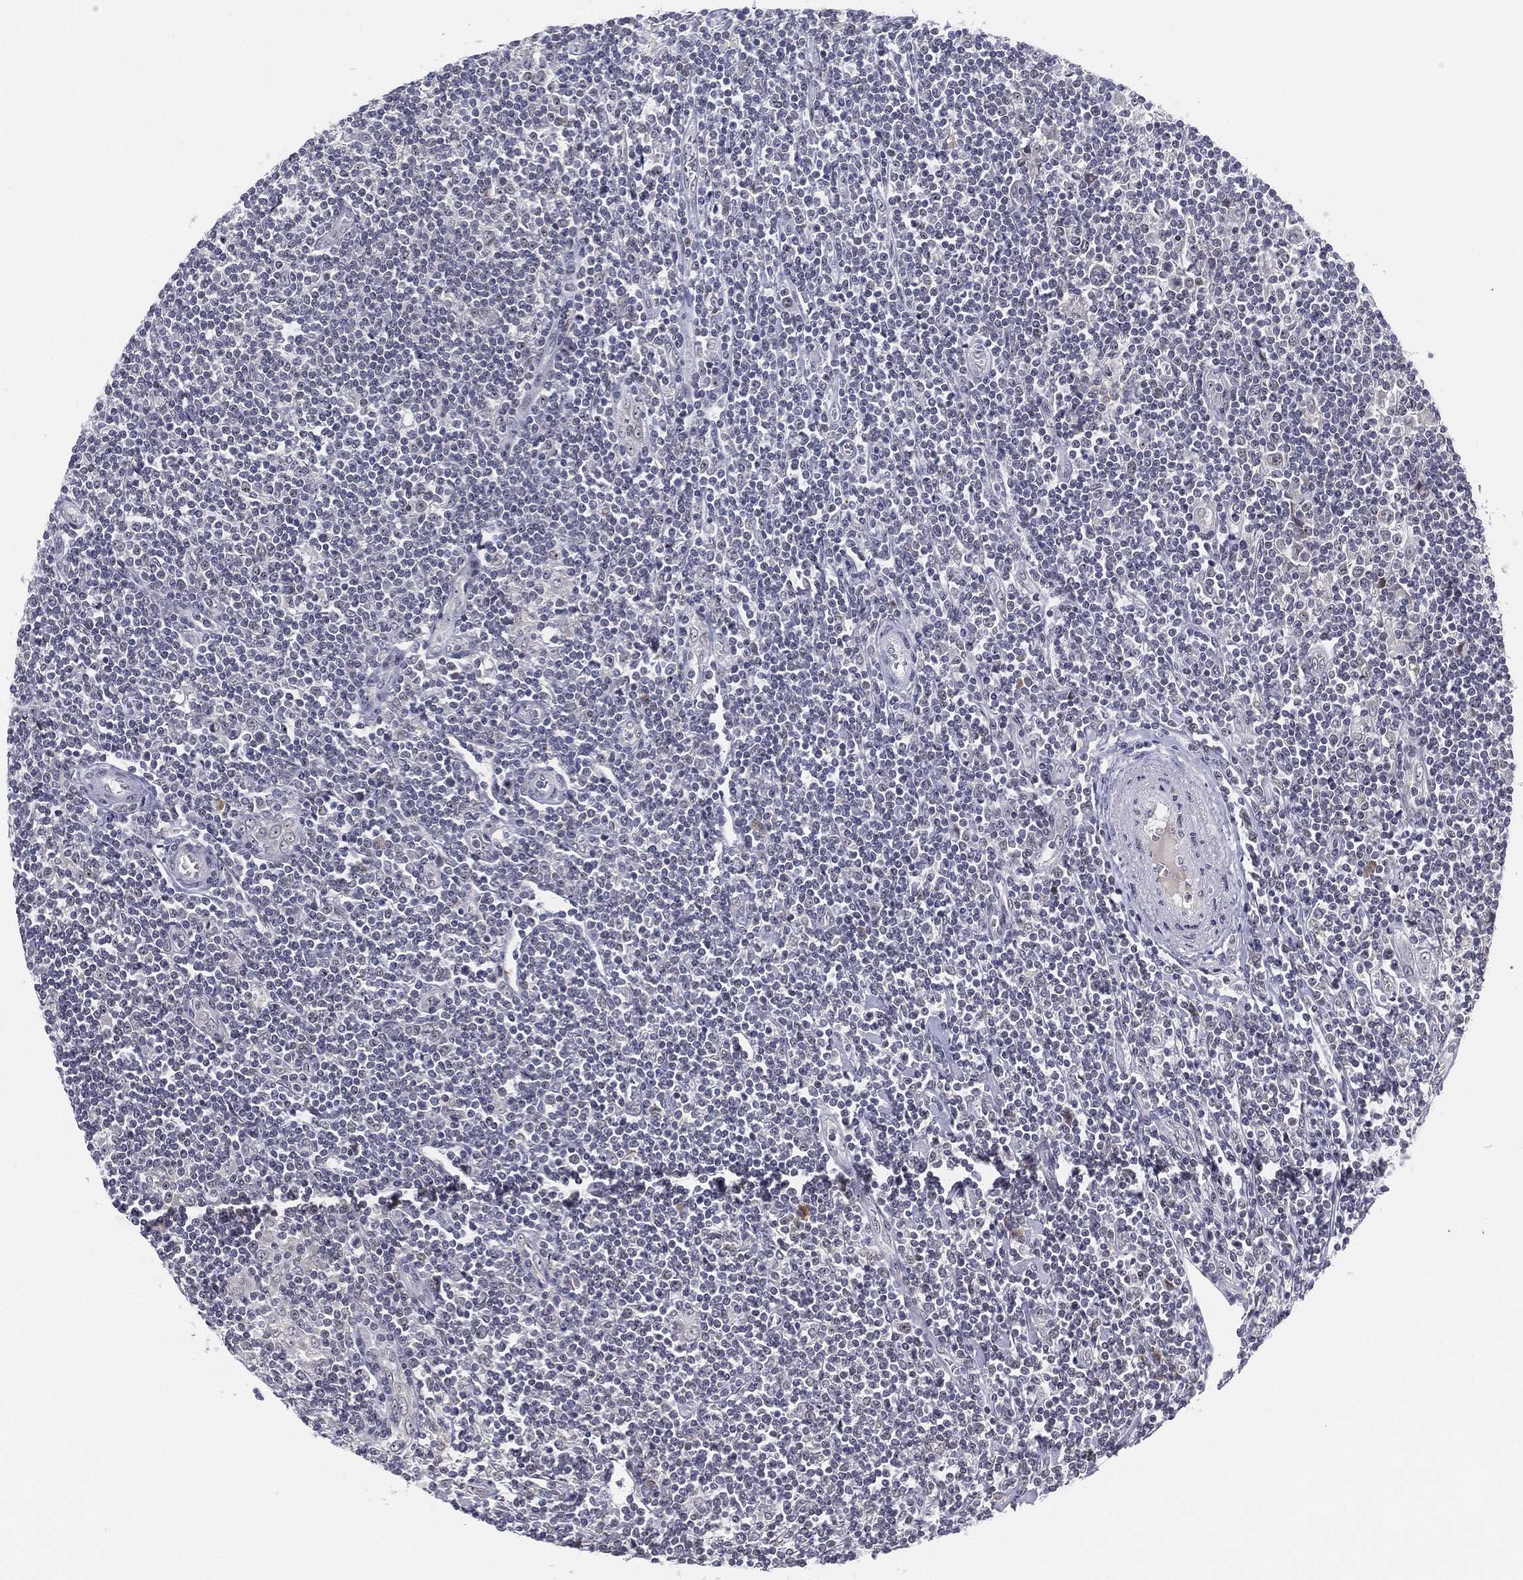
{"staining": {"intensity": "negative", "quantity": "none", "location": "none"}, "tissue": "lymphoma", "cell_type": "Tumor cells", "image_type": "cancer", "snomed": [{"axis": "morphology", "description": "Hodgkin's disease, NOS"}, {"axis": "topography", "description": "Lymph node"}], "caption": "IHC of human lymphoma displays no expression in tumor cells.", "gene": "MS4A8", "patient": {"sex": "male", "age": 40}}